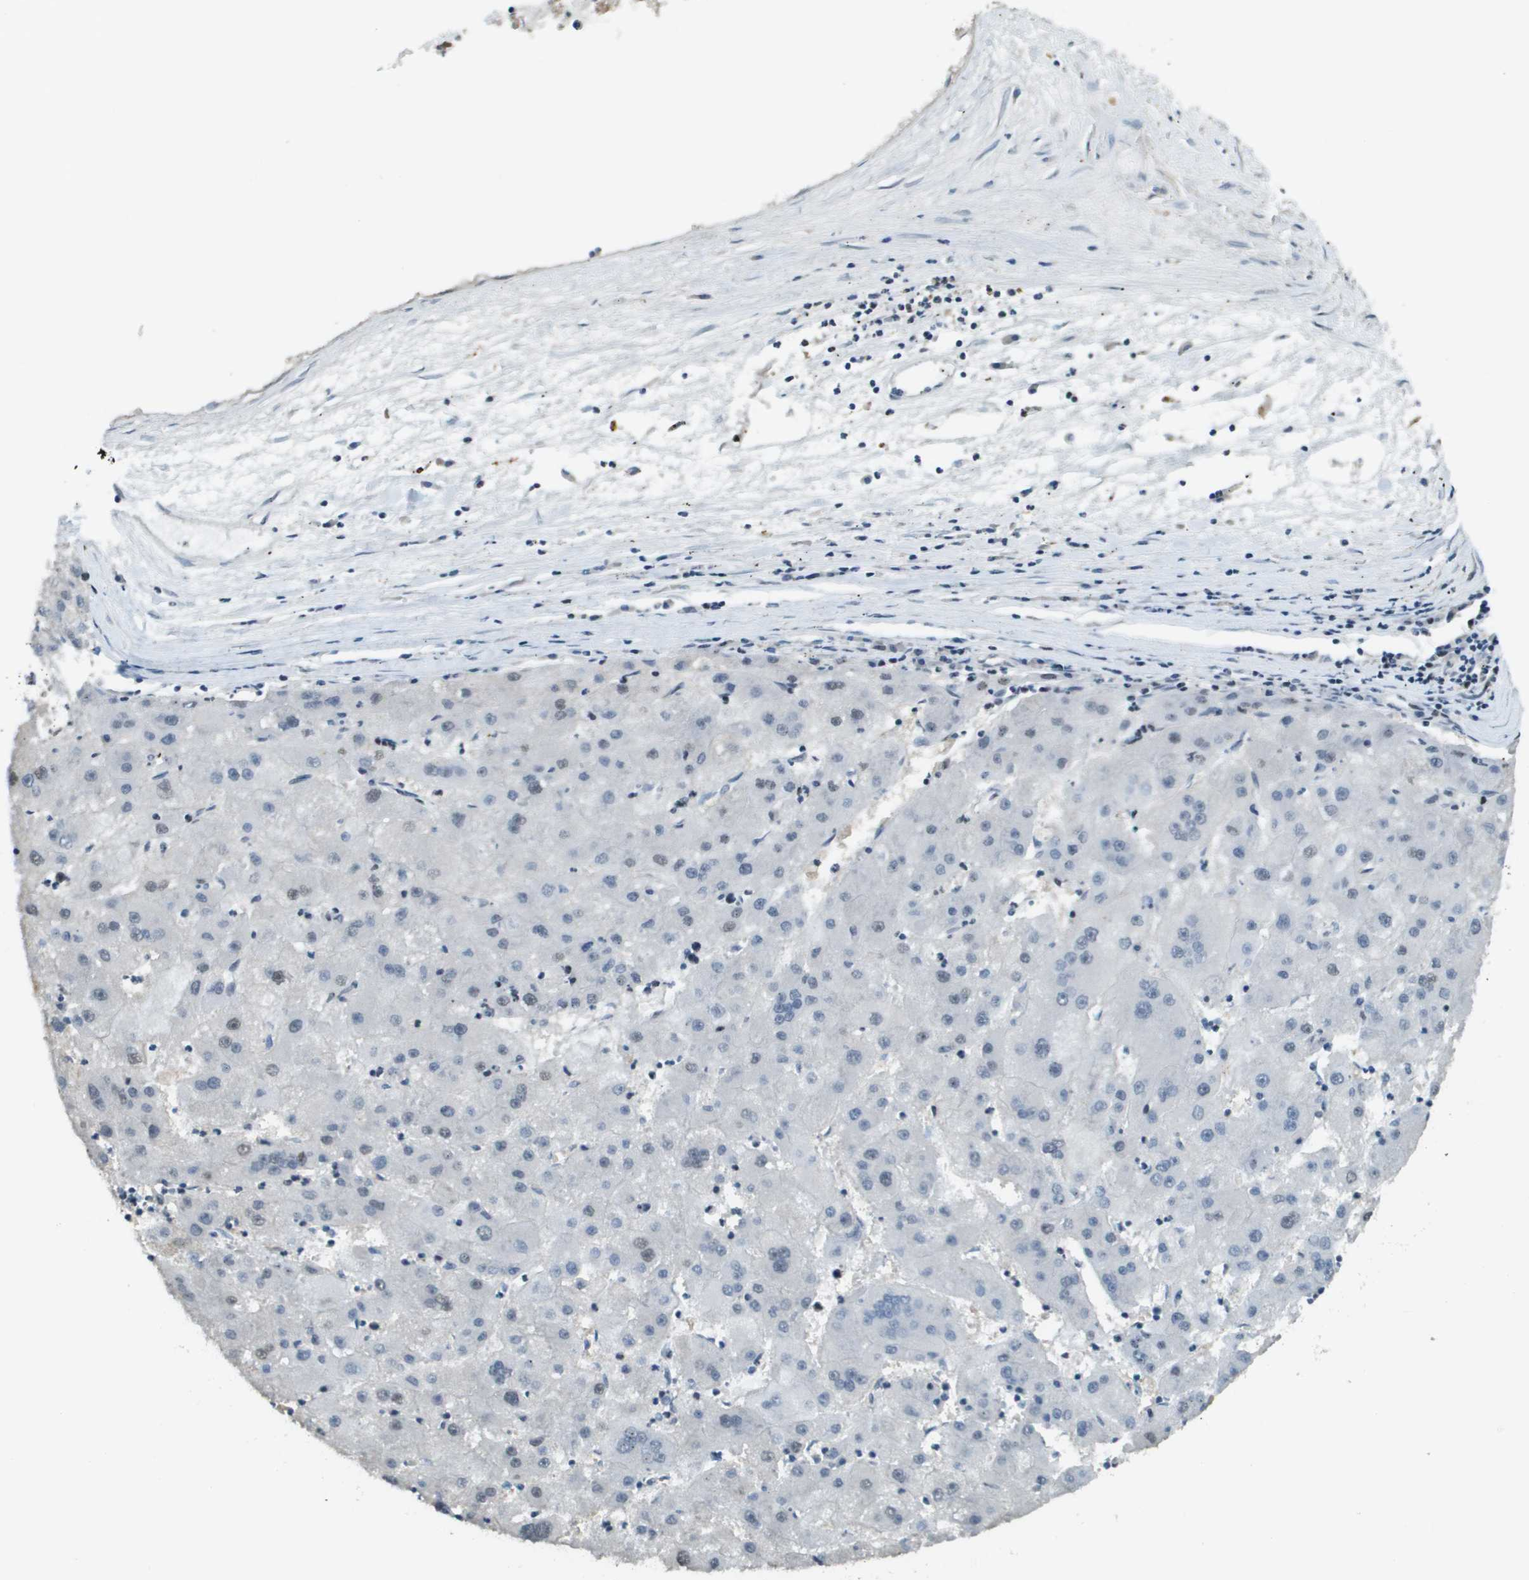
{"staining": {"intensity": "weak", "quantity": "<25%", "location": "nuclear"}, "tissue": "liver cancer", "cell_type": "Tumor cells", "image_type": "cancer", "snomed": [{"axis": "morphology", "description": "Carcinoma, Hepatocellular, NOS"}, {"axis": "topography", "description": "Liver"}], "caption": "Immunohistochemistry (IHC) histopathology image of hepatocellular carcinoma (liver) stained for a protein (brown), which reveals no staining in tumor cells.", "gene": "SP100", "patient": {"sex": "male", "age": 72}}